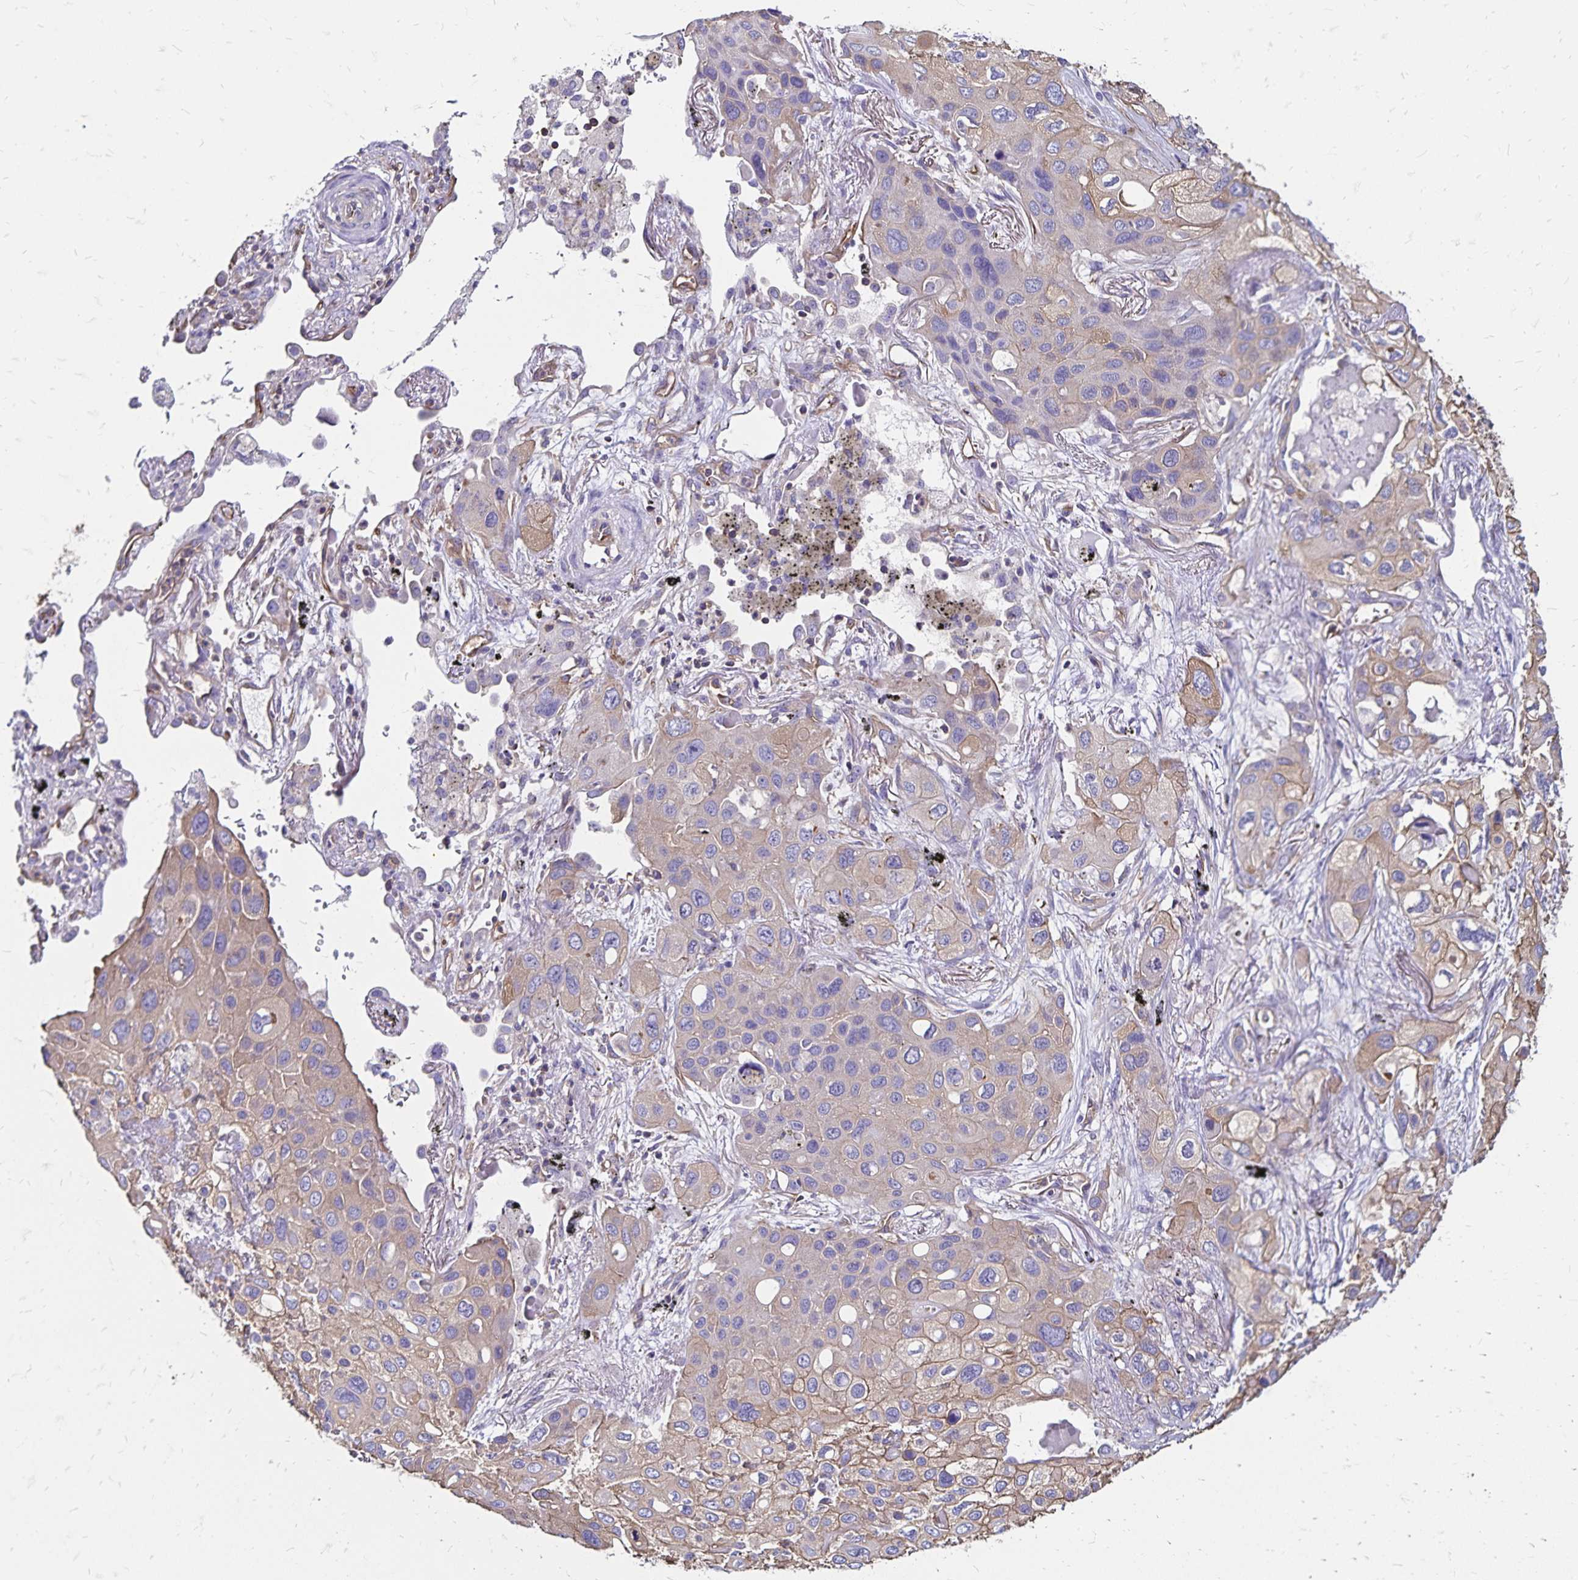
{"staining": {"intensity": "weak", "quantity": "<25%", "location": "cytoplasmic/membranous"}, "tissue": "lung cancer", "cell_type": "Tumor cells", "image_type": "cancer", "snomed": [{"axis": "morphology", "description": "Squamous cell carcinoma, NOS"}, {"axis": "morphology", "description": "Squamous cell carcinoma, metastatic, NOS"}, {"axis": "topography", "description": "Lung"}], "caption": "Photomicrograph shows no protein staining in tumor cells of squamous cell carcinoma (lung) tissue.", "gene": "RPRML", "patient": {"sex": "male", "age": 59}}